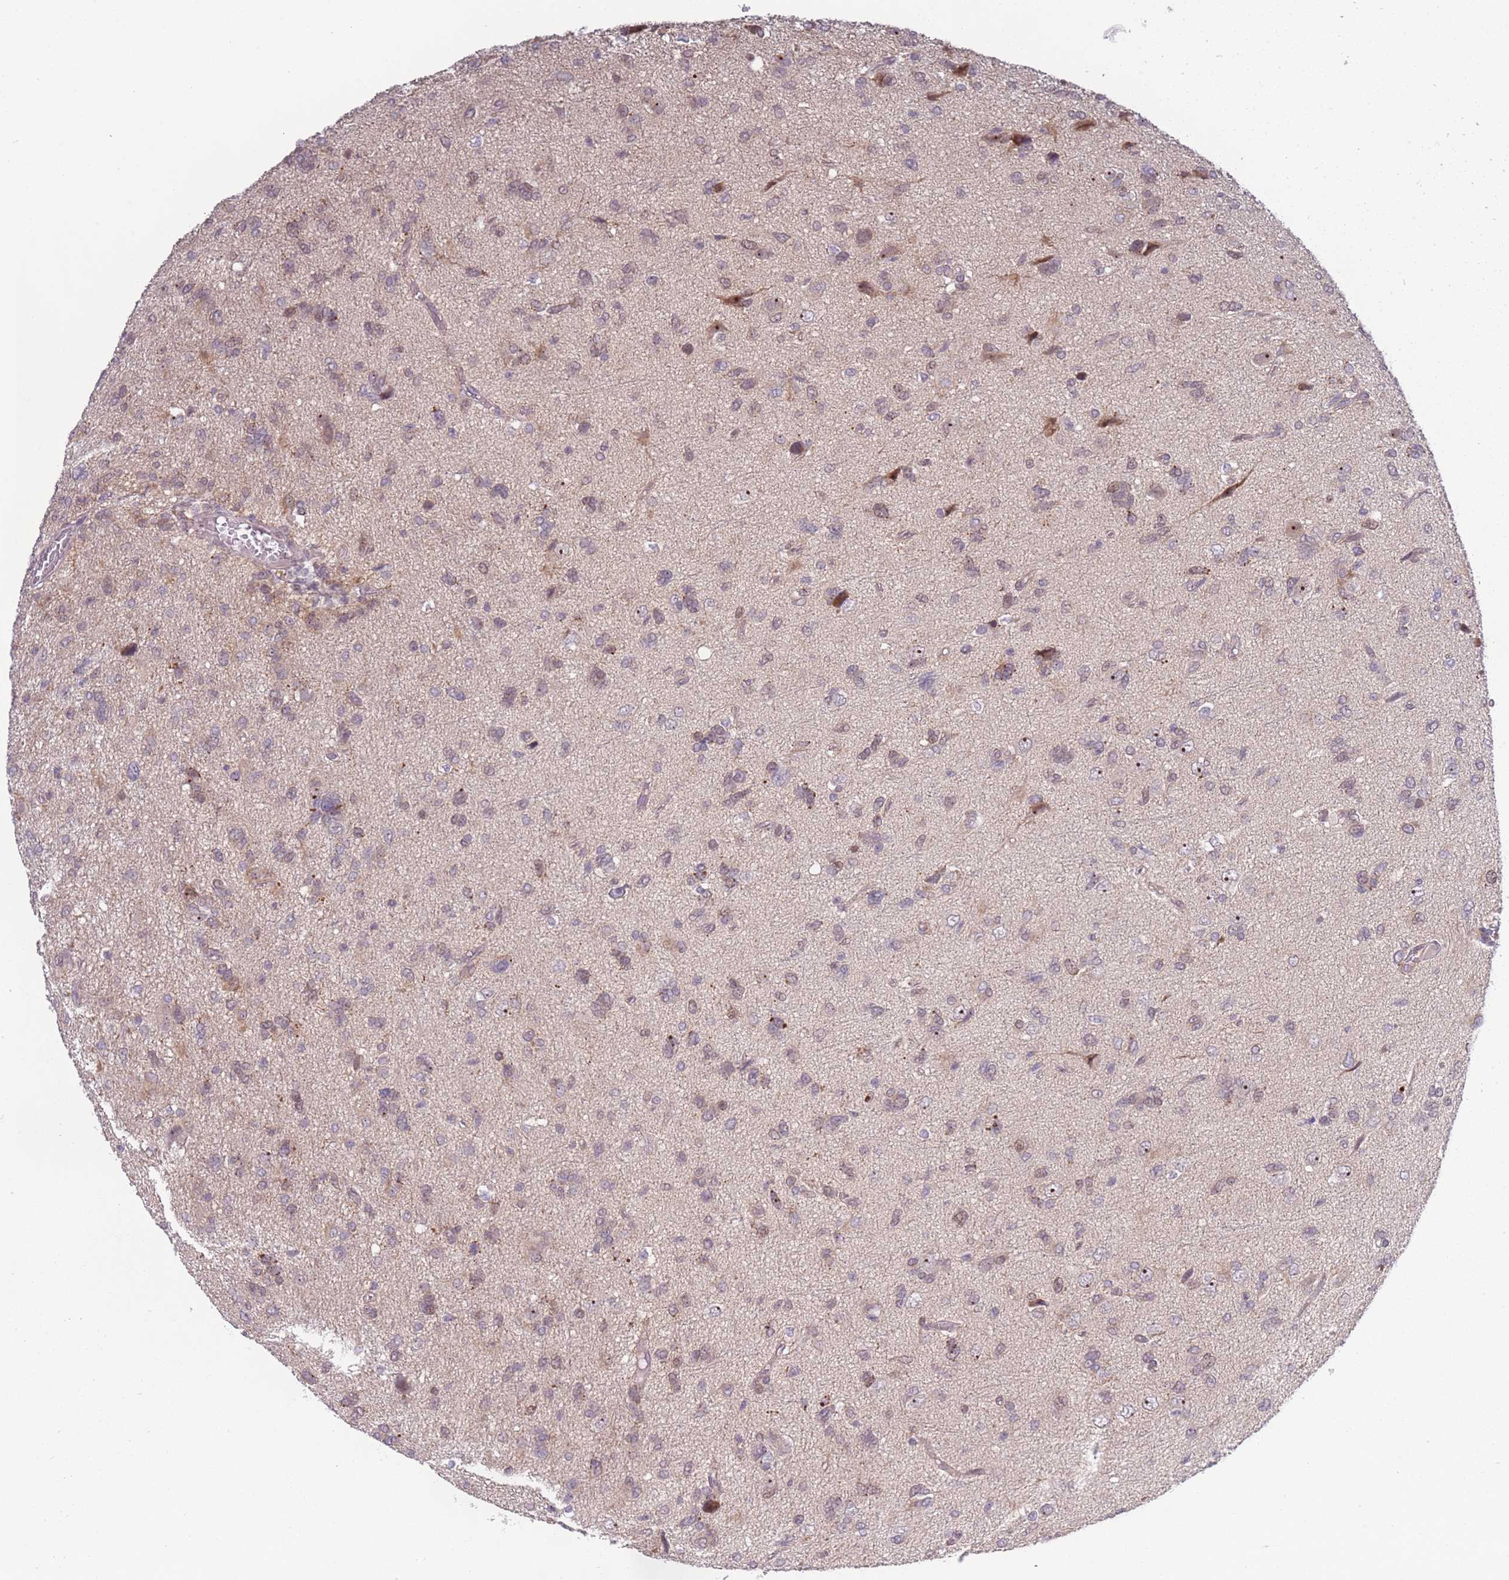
{"staining": {"intensity": "weak", "quantity": "25%-75%", "location": "nuclear"}, "tissue": "glioma", "cell_type": "Tumor cells", "image_type": "cancer", "snomed": [{"axis": "morphology", "description": "Glioma, malignant, High grade"}, {"axis": "topography", "description": "Brain"}], "caption": "Glioma stained with a protein marker displays weak staining in tumor cells.", "gene": "UCMA", "patient": {"sex": "female", "age": 59}}